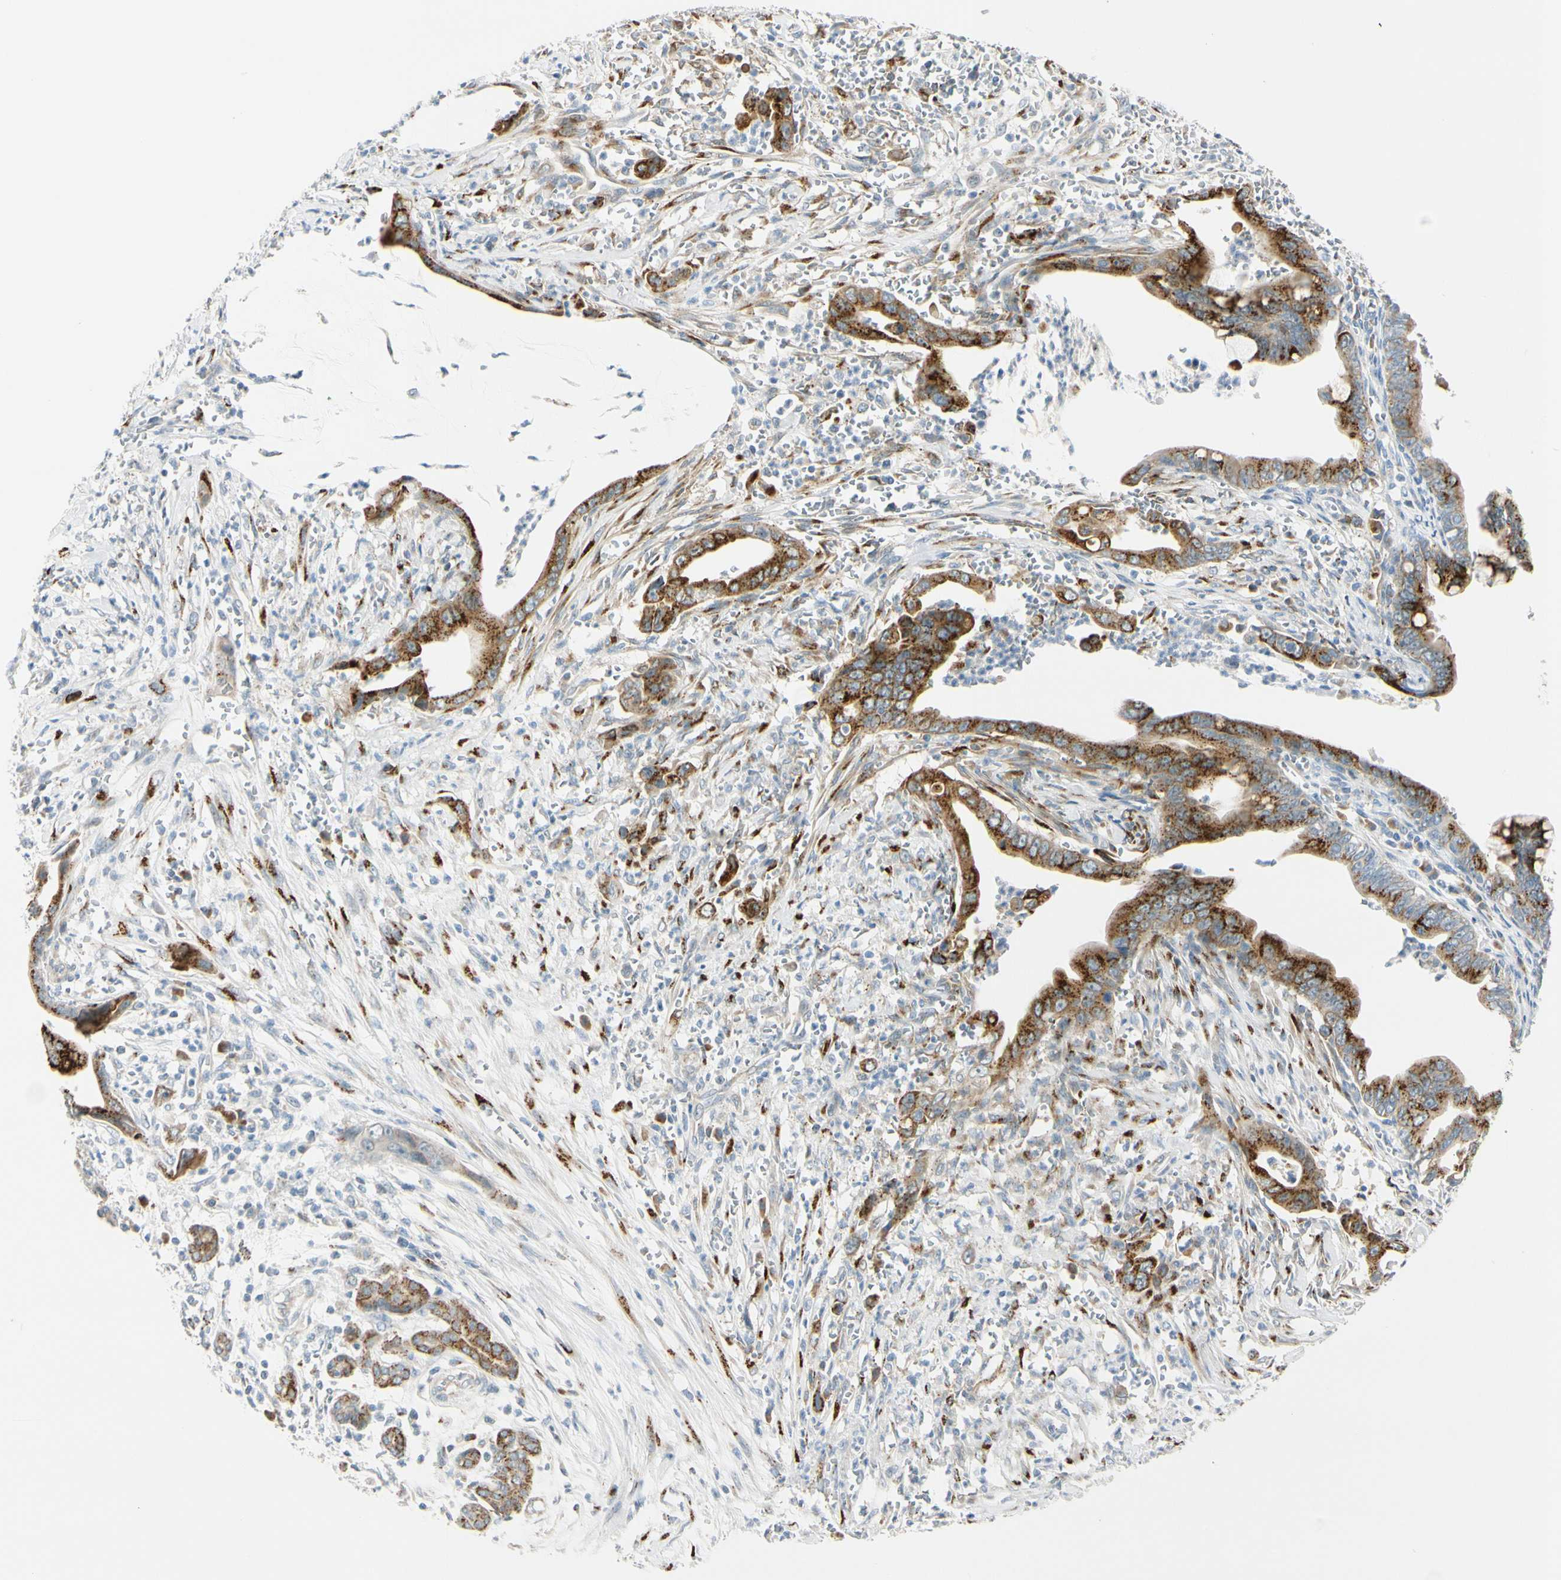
{"staining": {"intensity": "strong", "quantity": ">75%", "location": "cytoplasmic/membranous"}, "tissue": "pancreatic cancer", "cell_type": "Tumor cells", "image_type": "cancer", "snomed": [{"axis": "morphology", "description": "Adenocarcinoma, NOS"}, {"axis": "topography", "description": "Pancreas"}], "caption": "The photomicrograph demonstrates a brown stain indicating the presence of a protein in the cytoplasmic/membranous of tumor cells in pancreatic adenocarcinoma.", "gene": "GALNT5", "patient": {"sex": "male", "age": 59}}